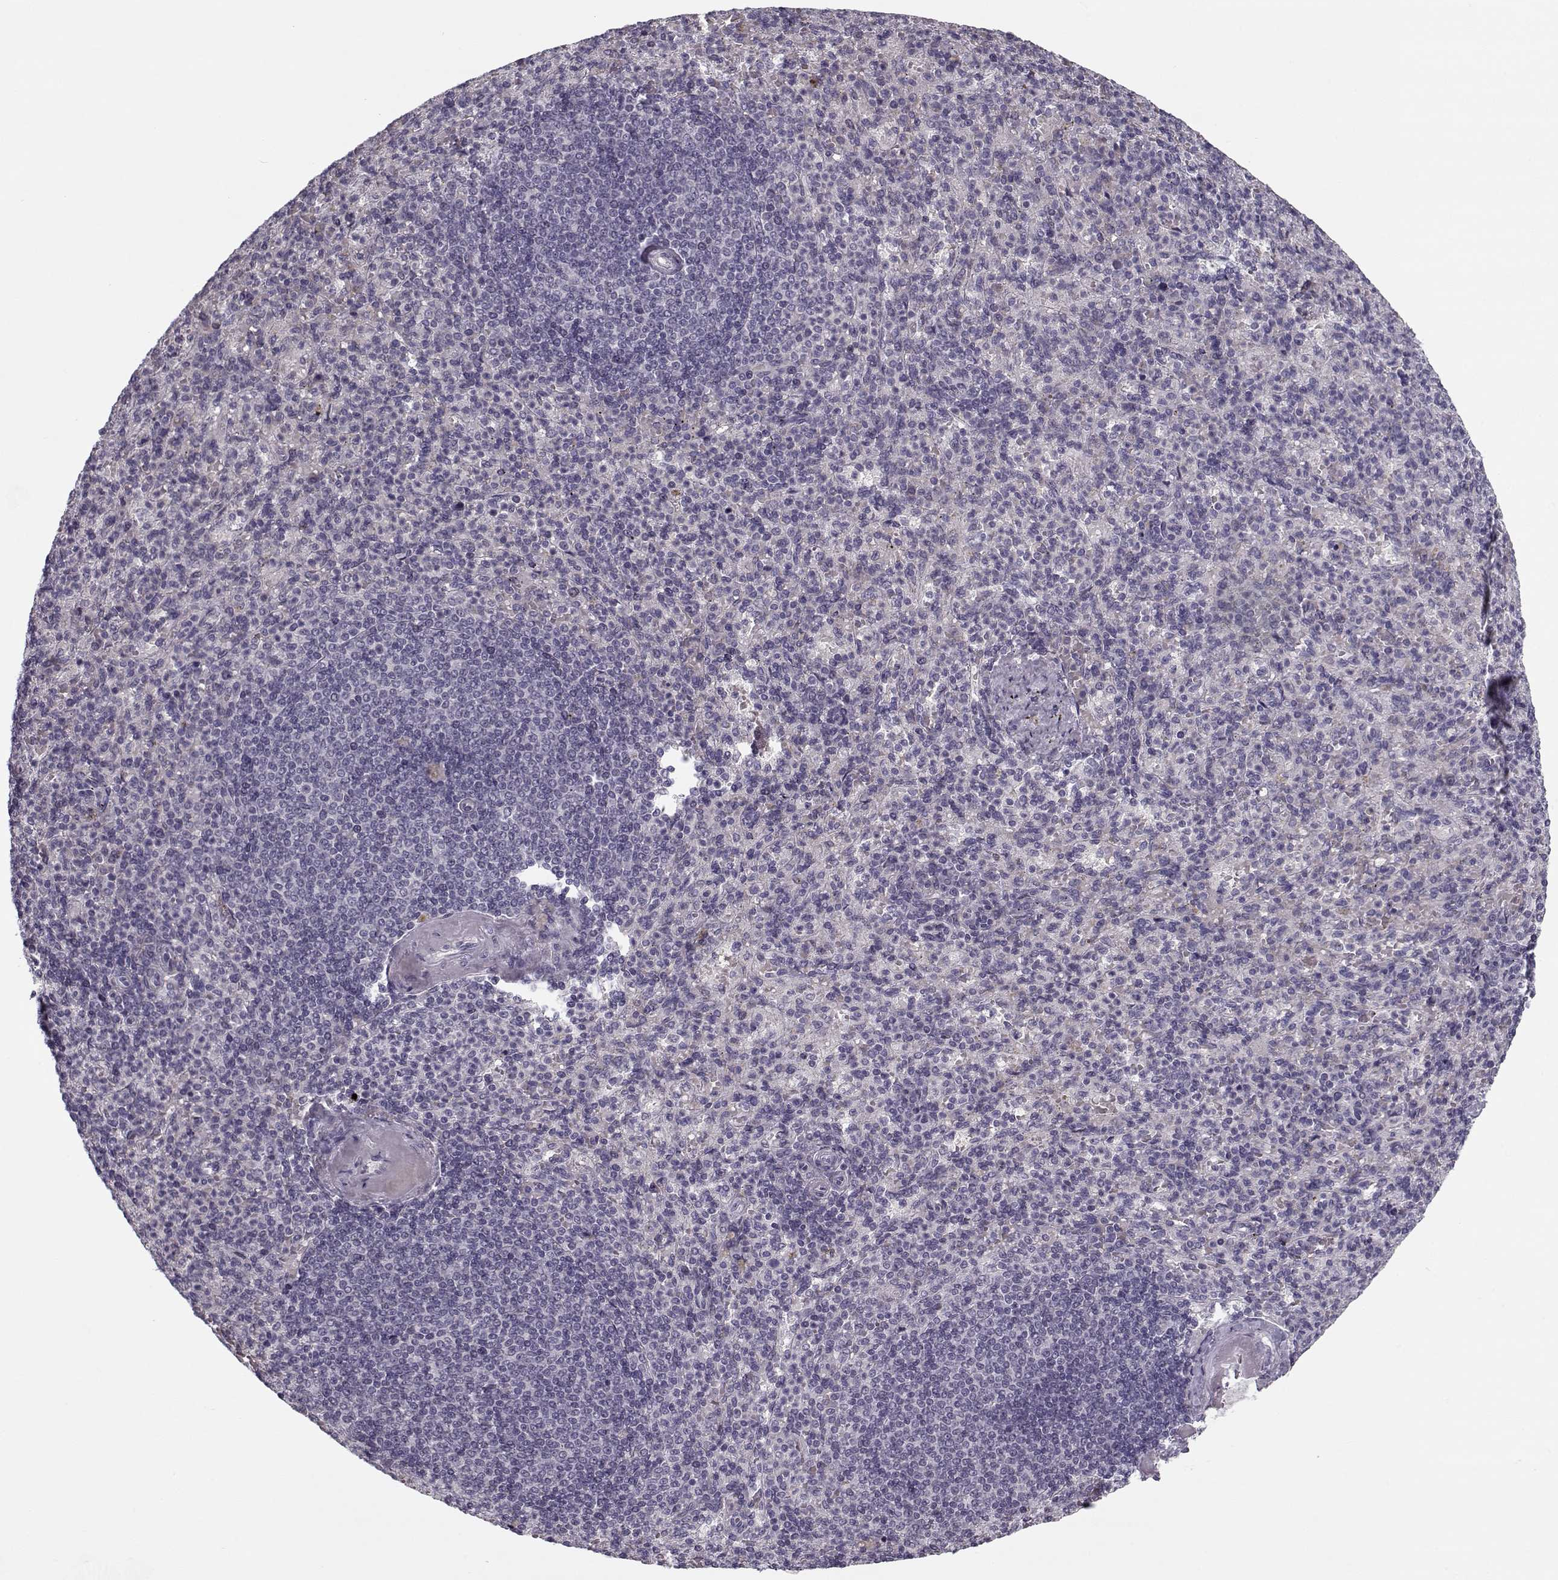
{"staining": {"intensity": "negative", "quantity": "none", "location": "none"}, "tissue": "spleen", "cell_type": "Cells in red pulp", "image_type": "normal", "snomed": [{"axis": "morphology", "description": "Normal tissue, NOS"}, {"axis": "topography", "description": "Spleen"}], "caption": "Histopathology image shows no significant protein staining in cells in red pulp of normal spleen.", "gene": "DNAI3", "patient": {"sex": "female", "age": 74}}